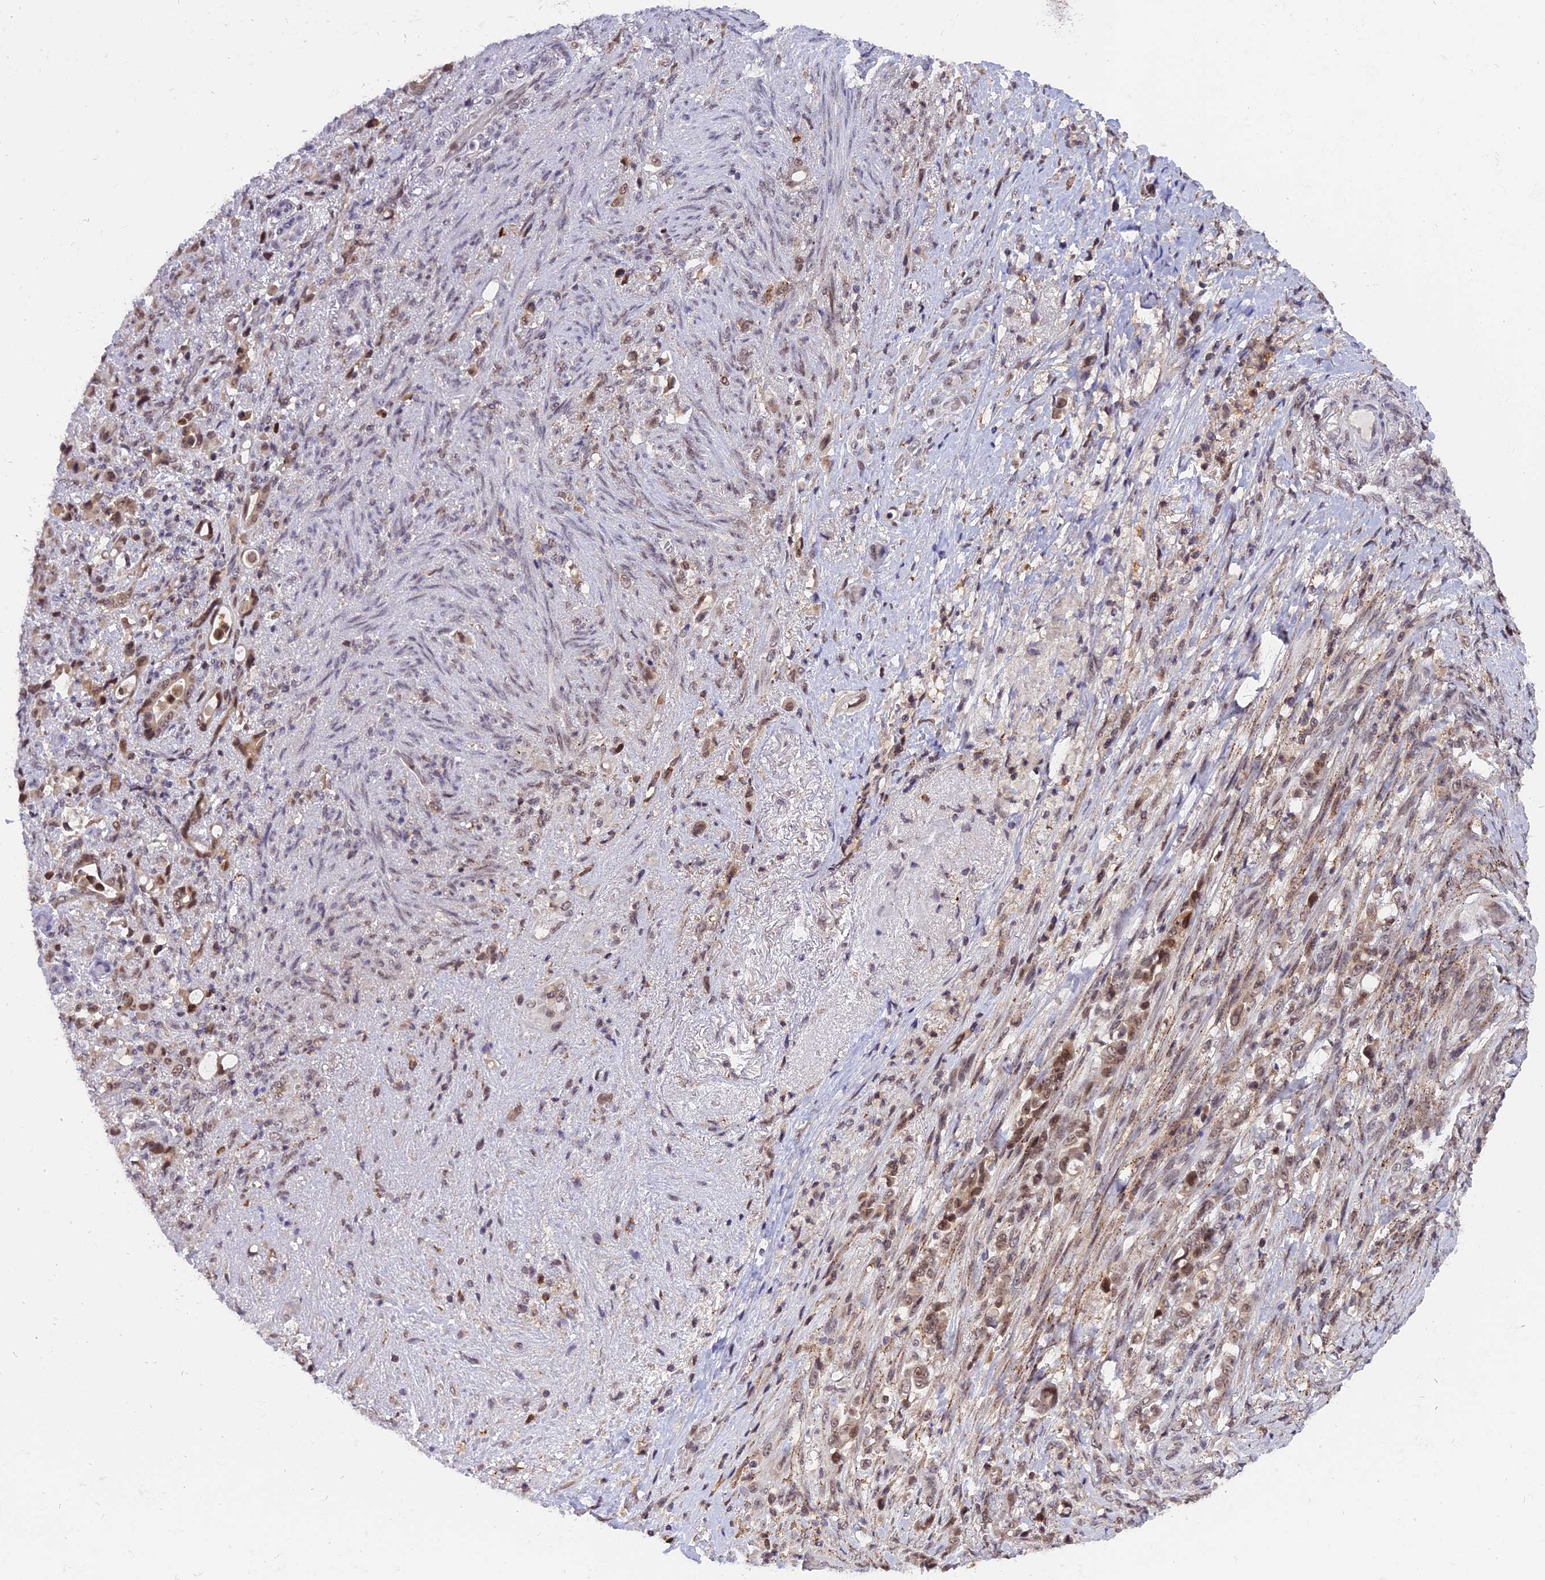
{"staining": {"intensity": "moderate", "quantity": ">75%", "location": "nuclear"}, "tissue": "stomach cancer", "cell_type": "Tumor cells", "image_type": "cancer", "snomed": [{"axis": "morphology", "description": "Normal tissue, NOS"}, {"axis": "morphology", "description": "Adenocarcinoma, NOS"}, {"axis": "topography", "description": "Stomach"}], "caption": "Immunohistochemical staining of stomach cancer displays medium levels of moderate nuclear positivity in approximately >75% of tumor cells.", "gene": "TADA3", "patient": {"sex": "female", "age": 79}}